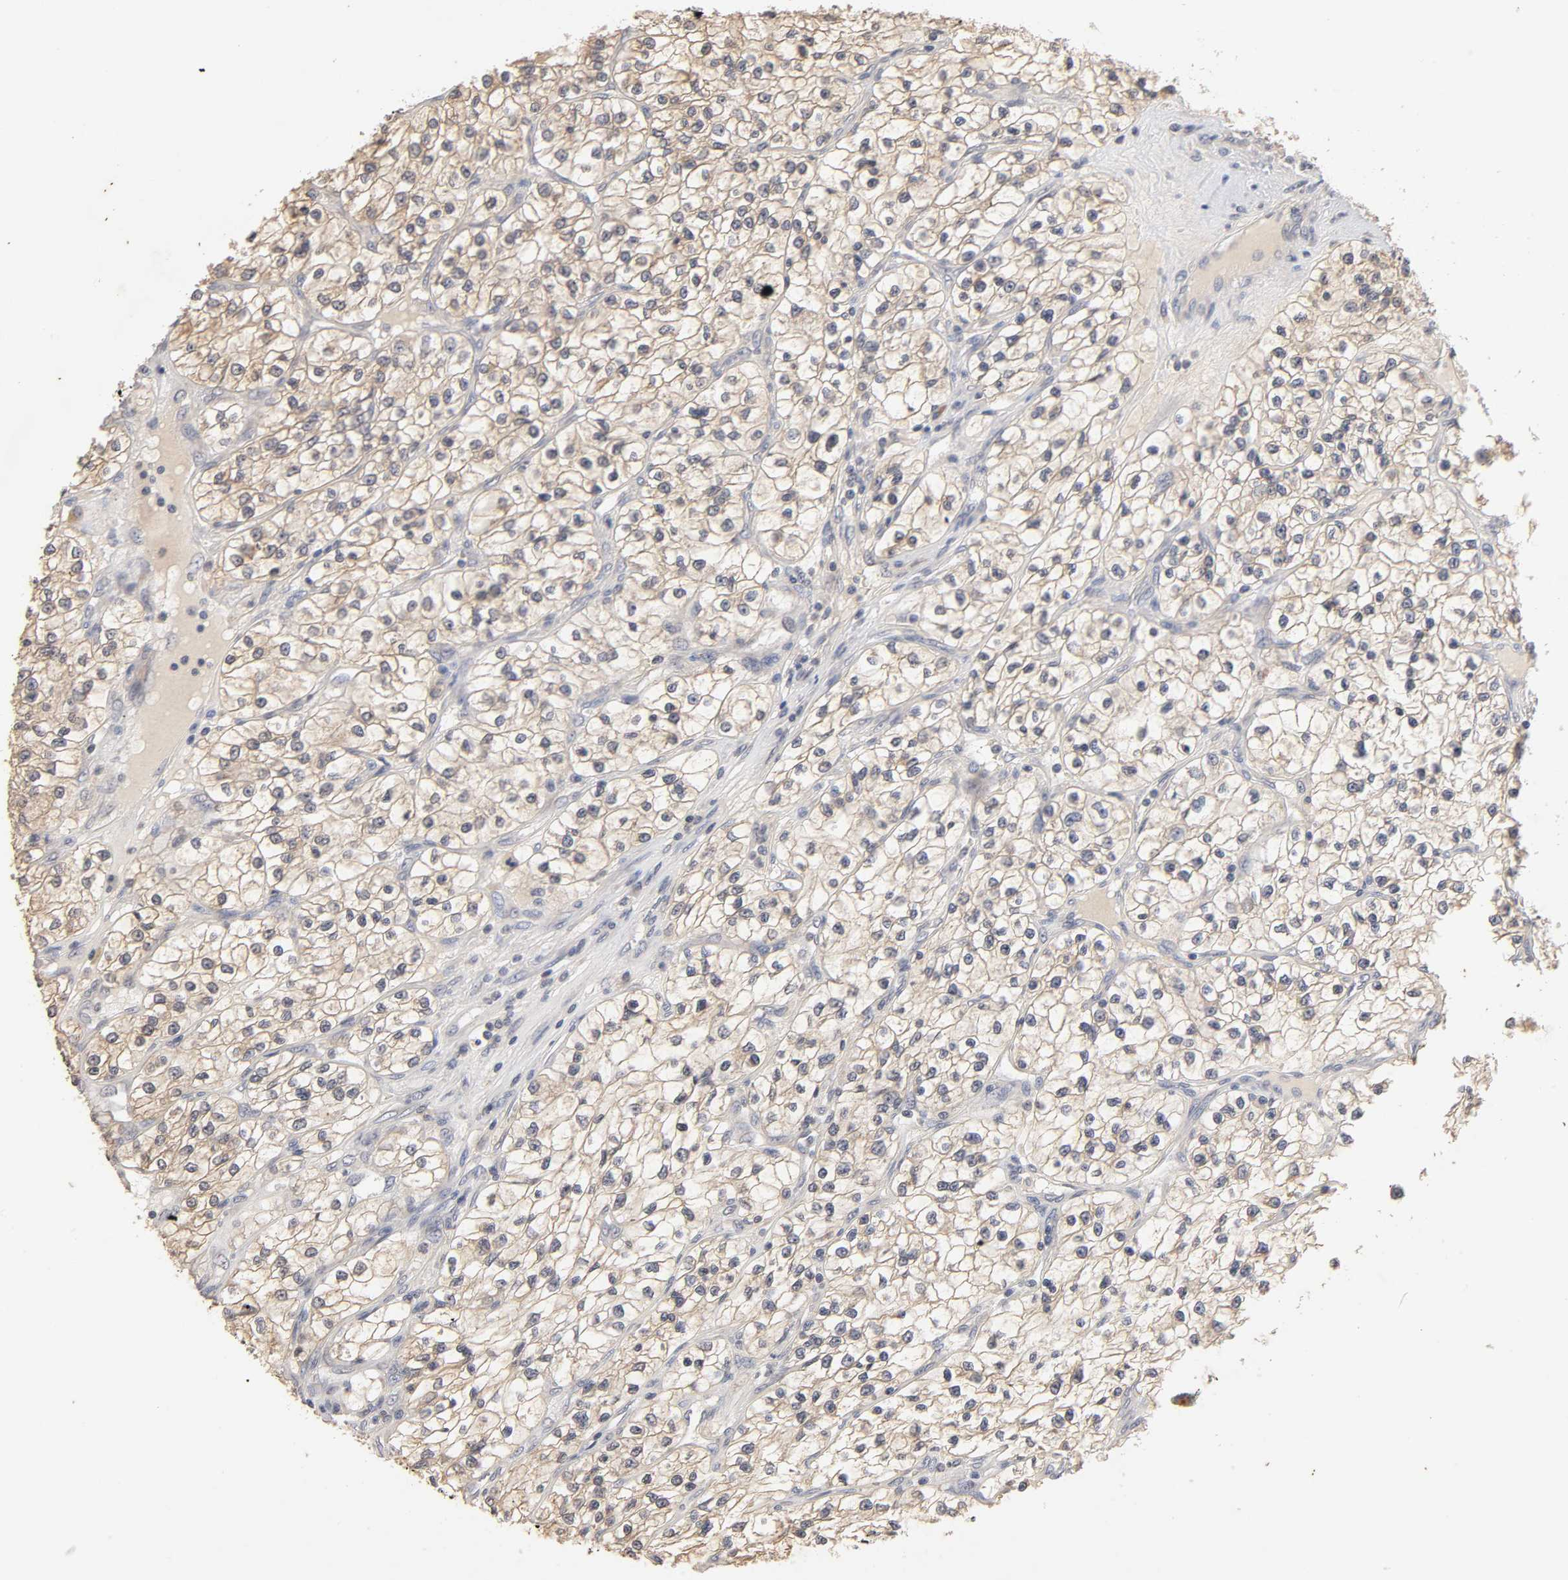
{"staining": {"intensity": "weak", "quantity": ">75%", "location": "cytoplasmic/membranous"}, "tissue": "renal cancer", "cell_type": "Tumor cells", "image_type": "cancer", "snomed": [{"axis": "morphology", "description": "Adenocarcinoma, NOS"}, {"axis": "topography", "description": "Kidney"}], "caption": "Immunohistochemical staining of renal cancer (adenocarcinoma) exhibits low levels of weak cytoplasmic/membranous expression in approximately >75% of tumor cells.", "gene": "CXADR", "patient": {"sex": "female", "age": 57}}